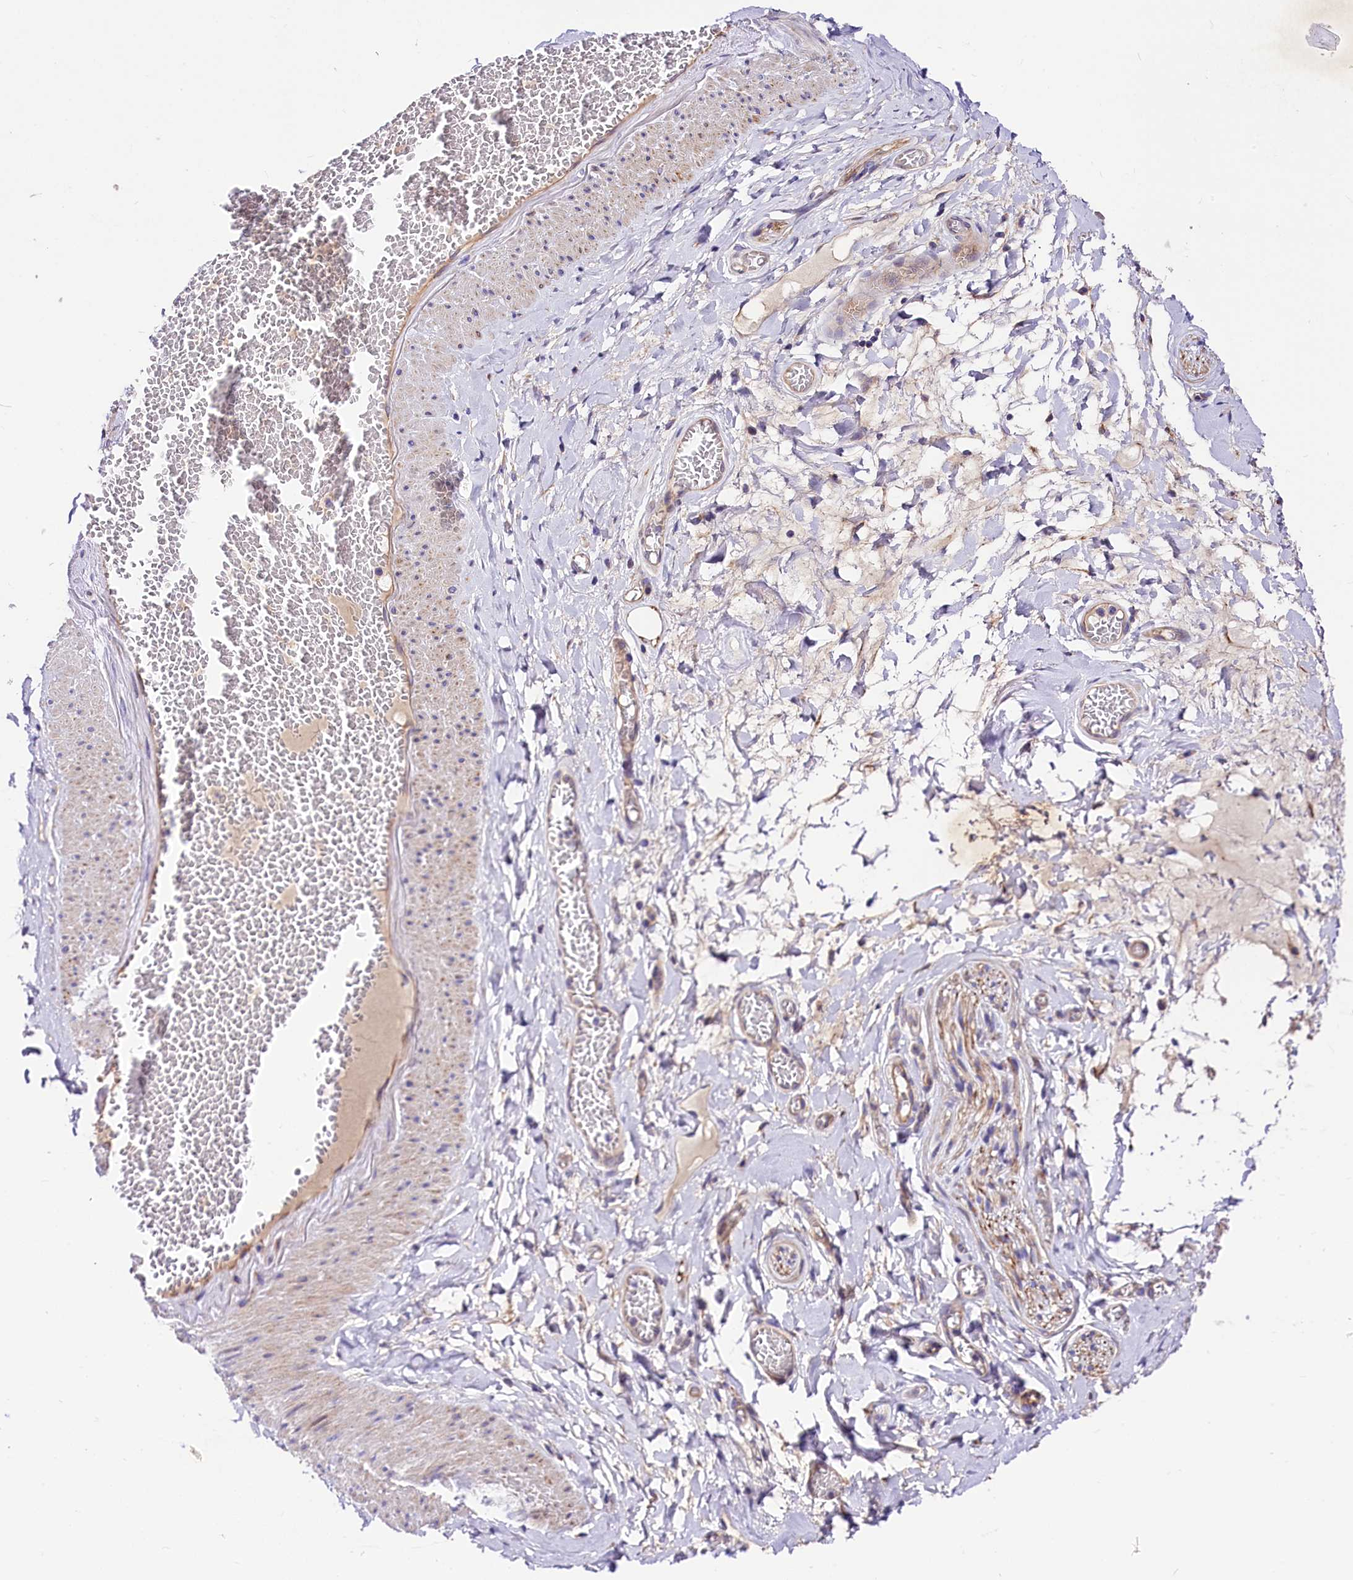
{"staining": {"intensity": "moderate", "quantity": "<25%", "location": "cytoplasmic/membranous"}, "tissue": "adipose tissue", "cell_type": "Adipocytes", "image_type": "normal", "snomed": [{"axis": "morphology", "description": "Normal tissue, NOS"}, {"axis": "topography", "description": "Salivary gland"}, {"axis": "topography", "description": "Peripheral nerve tissue"}], "caption": "Immunohistochemical staining of benign adipose tissue displays <25% levels of moderate cytoplasmic/membranous protein positivity in about <25% of adipocytes.", "gene": "ARMC6", "patient": {"sex": "male", "age": 62}}